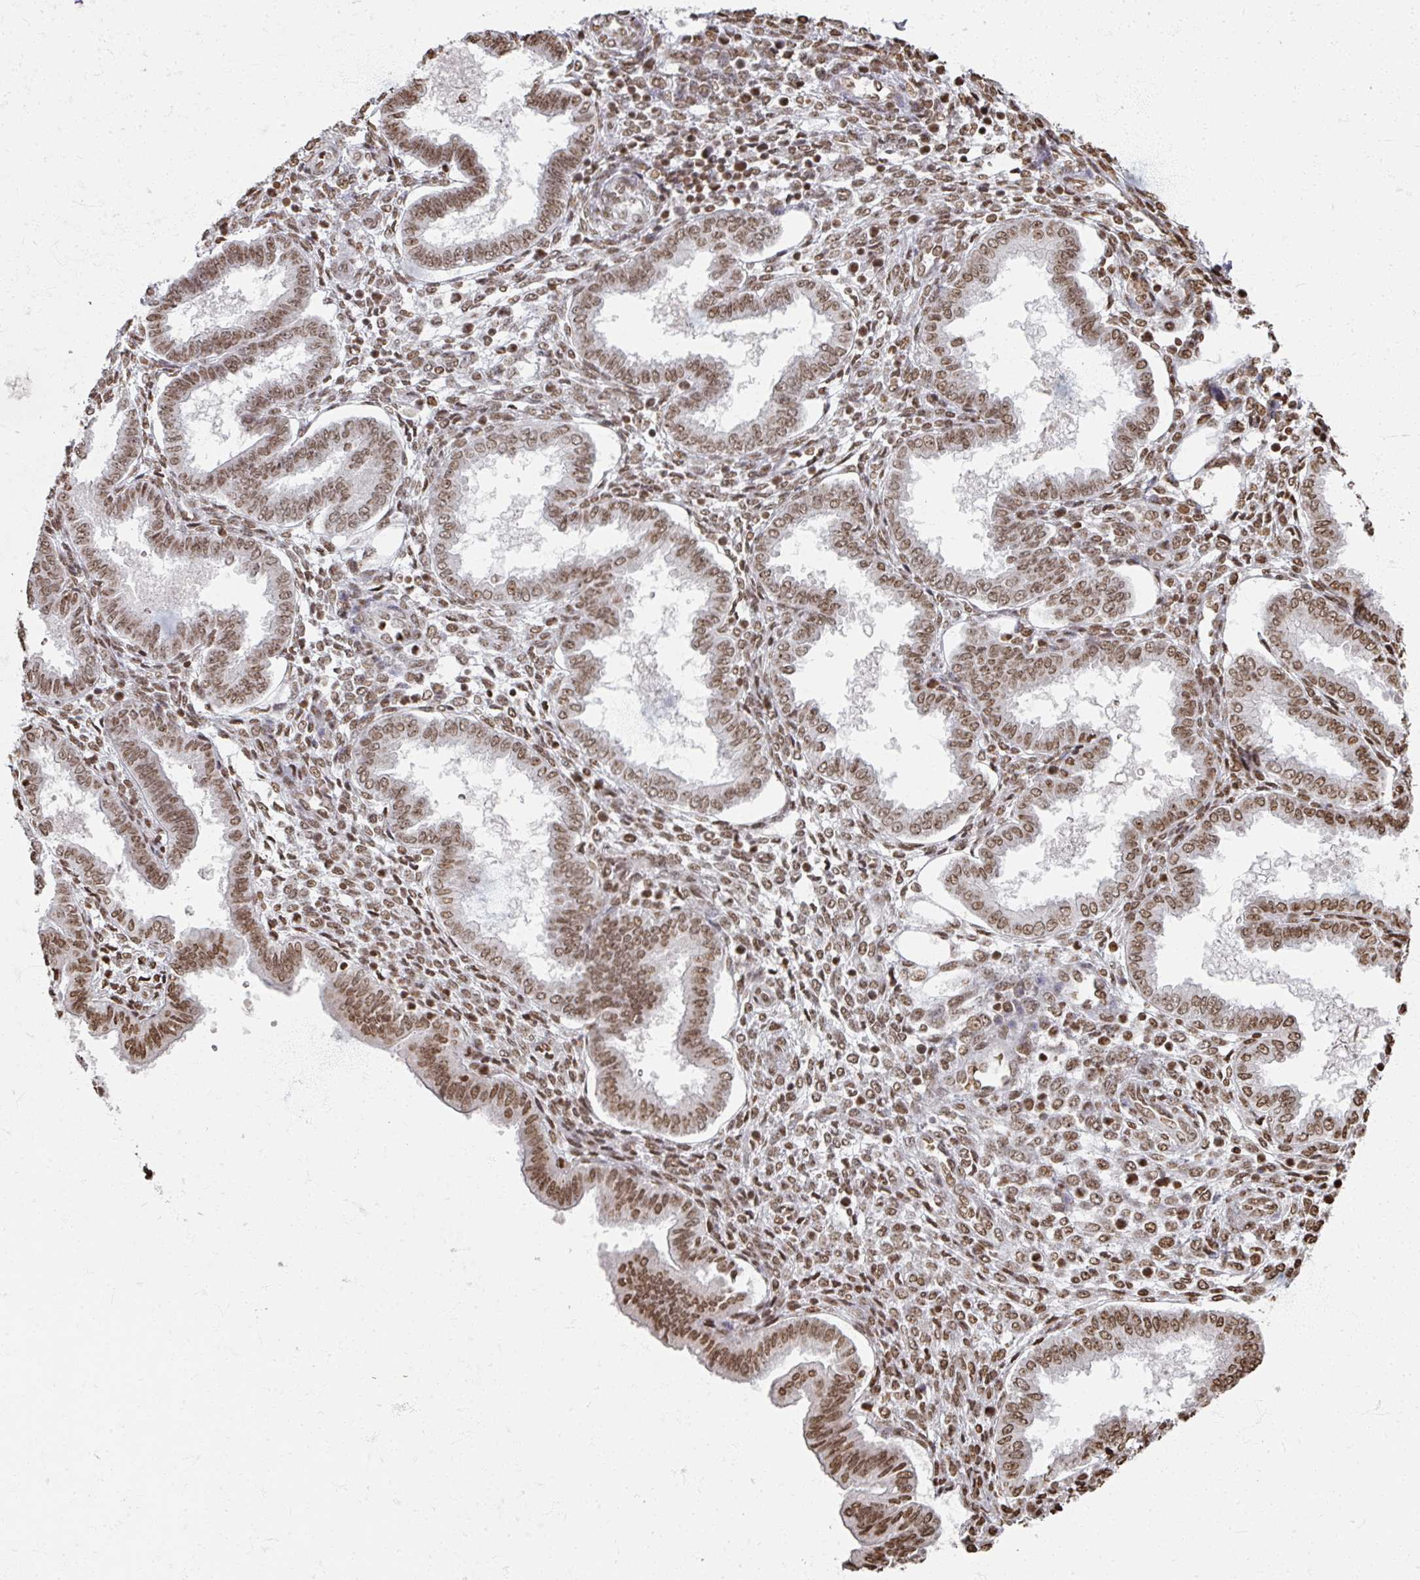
{"staining": {"intensity": "moderate", "quantity": ">75%", "location": "nuclear"}, "tissue": "endometrium", "cell_type": "Cells in endometrial stroma", "image_type": "normal", "snomed": [{"axis": "morphology", "description": "Normal tissue, NOS"}, {"axis": "topography", "description": "Endometrium"}], "caption": "Protein staining of benign endometrium exhibits moderate nuclear expression in about >75% of cells in endometrial stroma.", "gene": "DCUN1D5", "patient": {"sex": "female", "age": 24}}